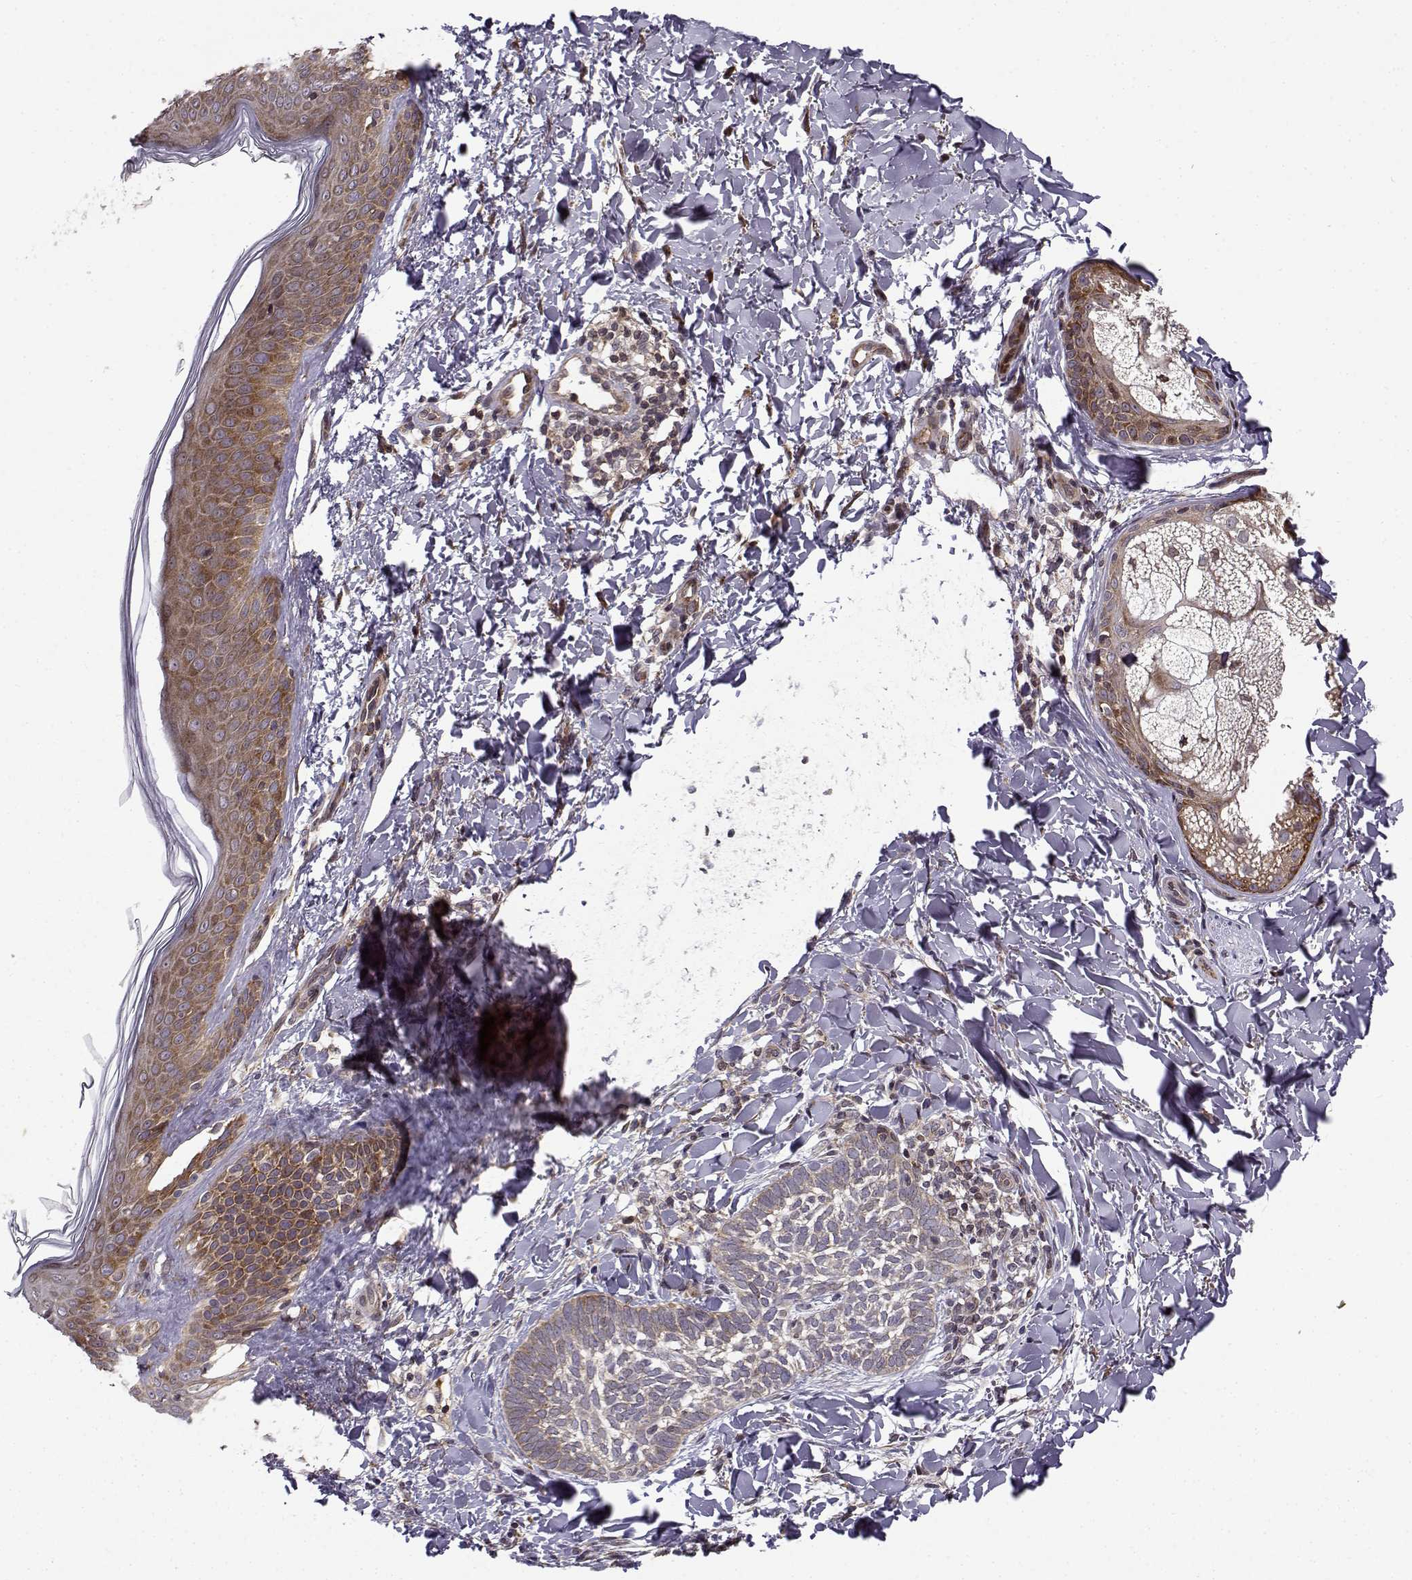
{"staining": {"intensity": "strong", "quantity": "<25%", "location": "cytoplasmic/membranous"}, "tissue": "skin cancer", "cell_type": "Tumor cells", "image_type": "cancer", "snomed": [{"axis": "morphology", "description": "Normal tissue, NOS"}, {"axis": "morphology", "description": "Basal cell carcinoma"}, {"axis": "topography", "description": "Skin"}], "caption": "Skin basal cell carcinoma stained with DAB (3,3'-diaminobenzidine) IHC reveals medium levels of strong cytoplasmic/membranous positivity in about <25% of tumor cells.", "gene": "RPL31", "patient": {"sex": "male", "age": 46}}